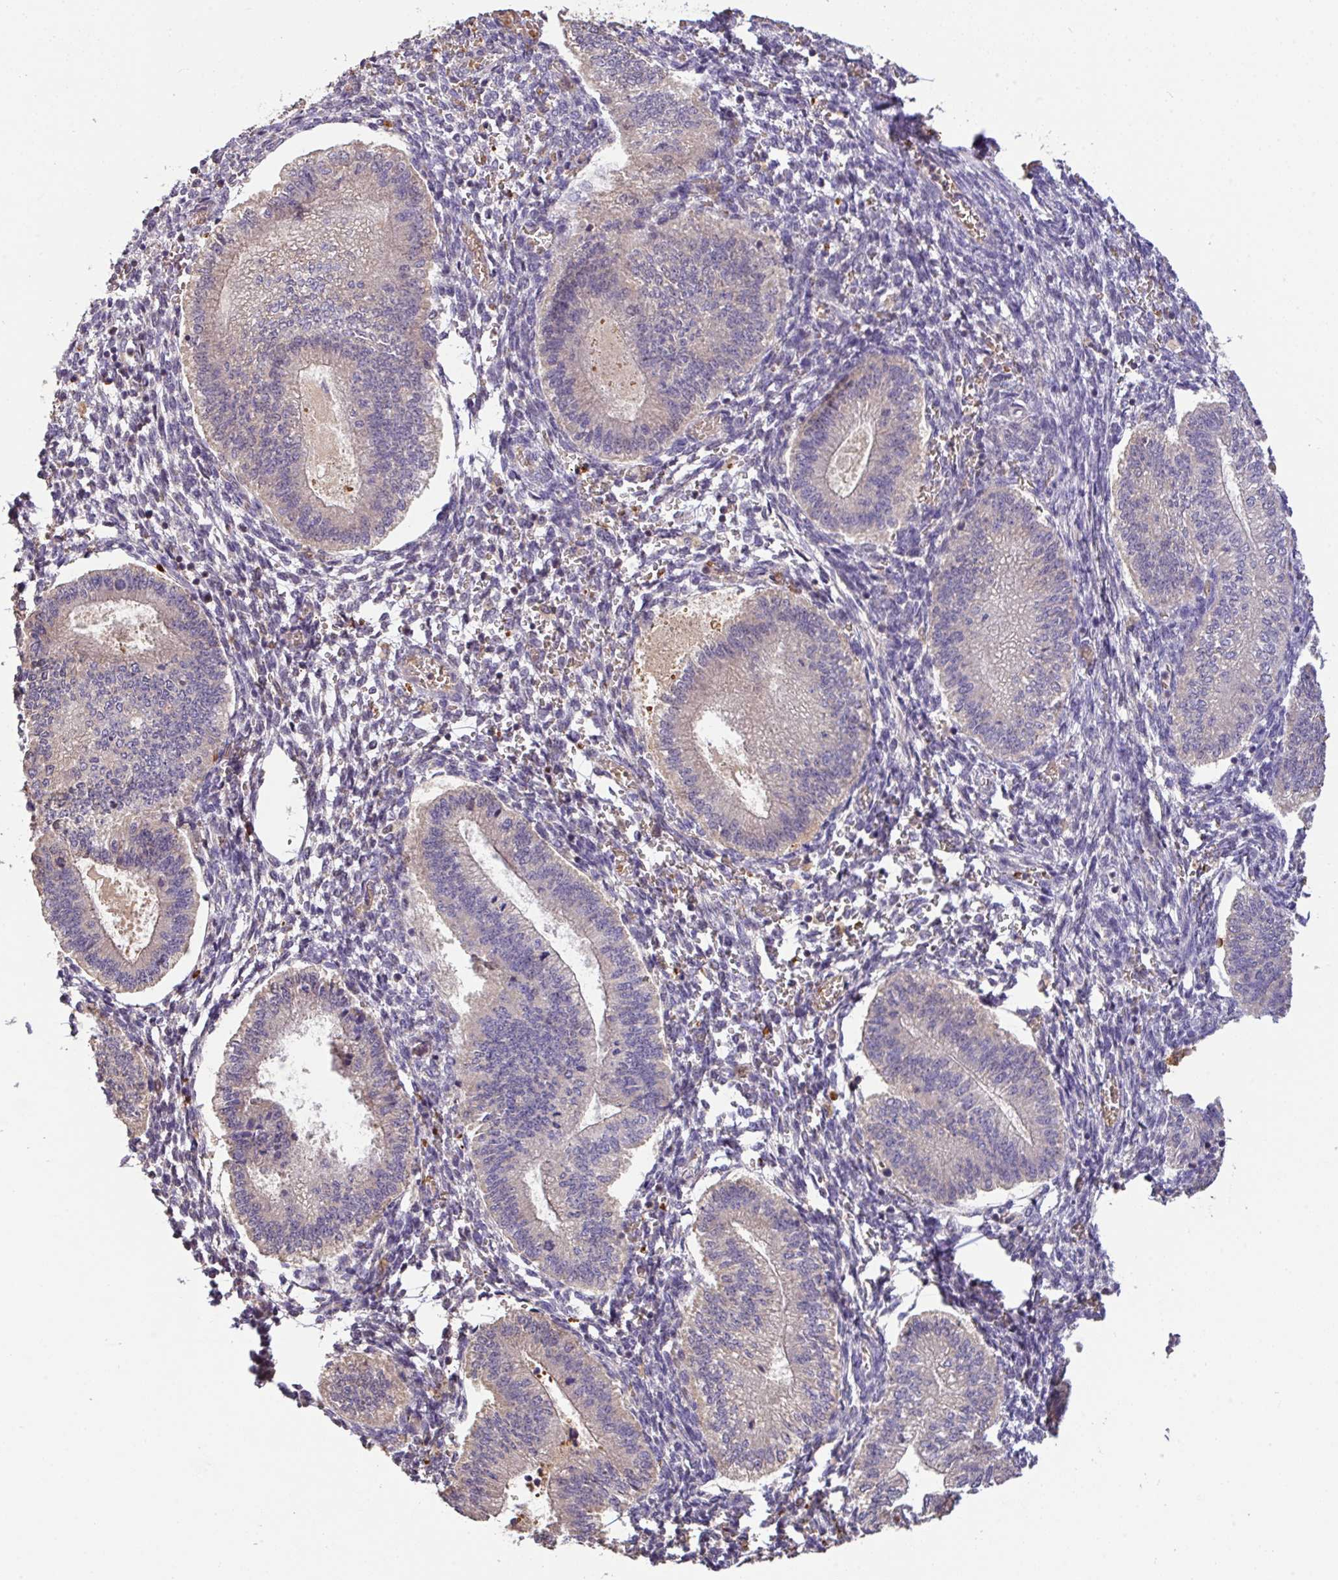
{"staining": {"intensity": "weak", "quantity": "<25%", "location": "cytoplasmic/membranous"}, "tissue": "endometrium", "cell_type": "Cells in endometrial stroma", "image_type": "normal", "snomed": [{"axis": "morphology", "description": "Normal tissue, NOS"}, {"axis": "topography", "description": "Endometrium"}], "caption": "A photomicrograph of human endometrium is negative for staining in cells in endometrial stroma. (Immunohistochemistry, brightfield microscopy, high magnification).", "gene": "C1QTNF9B", "patient": {"sex": "female", "age": 25}}